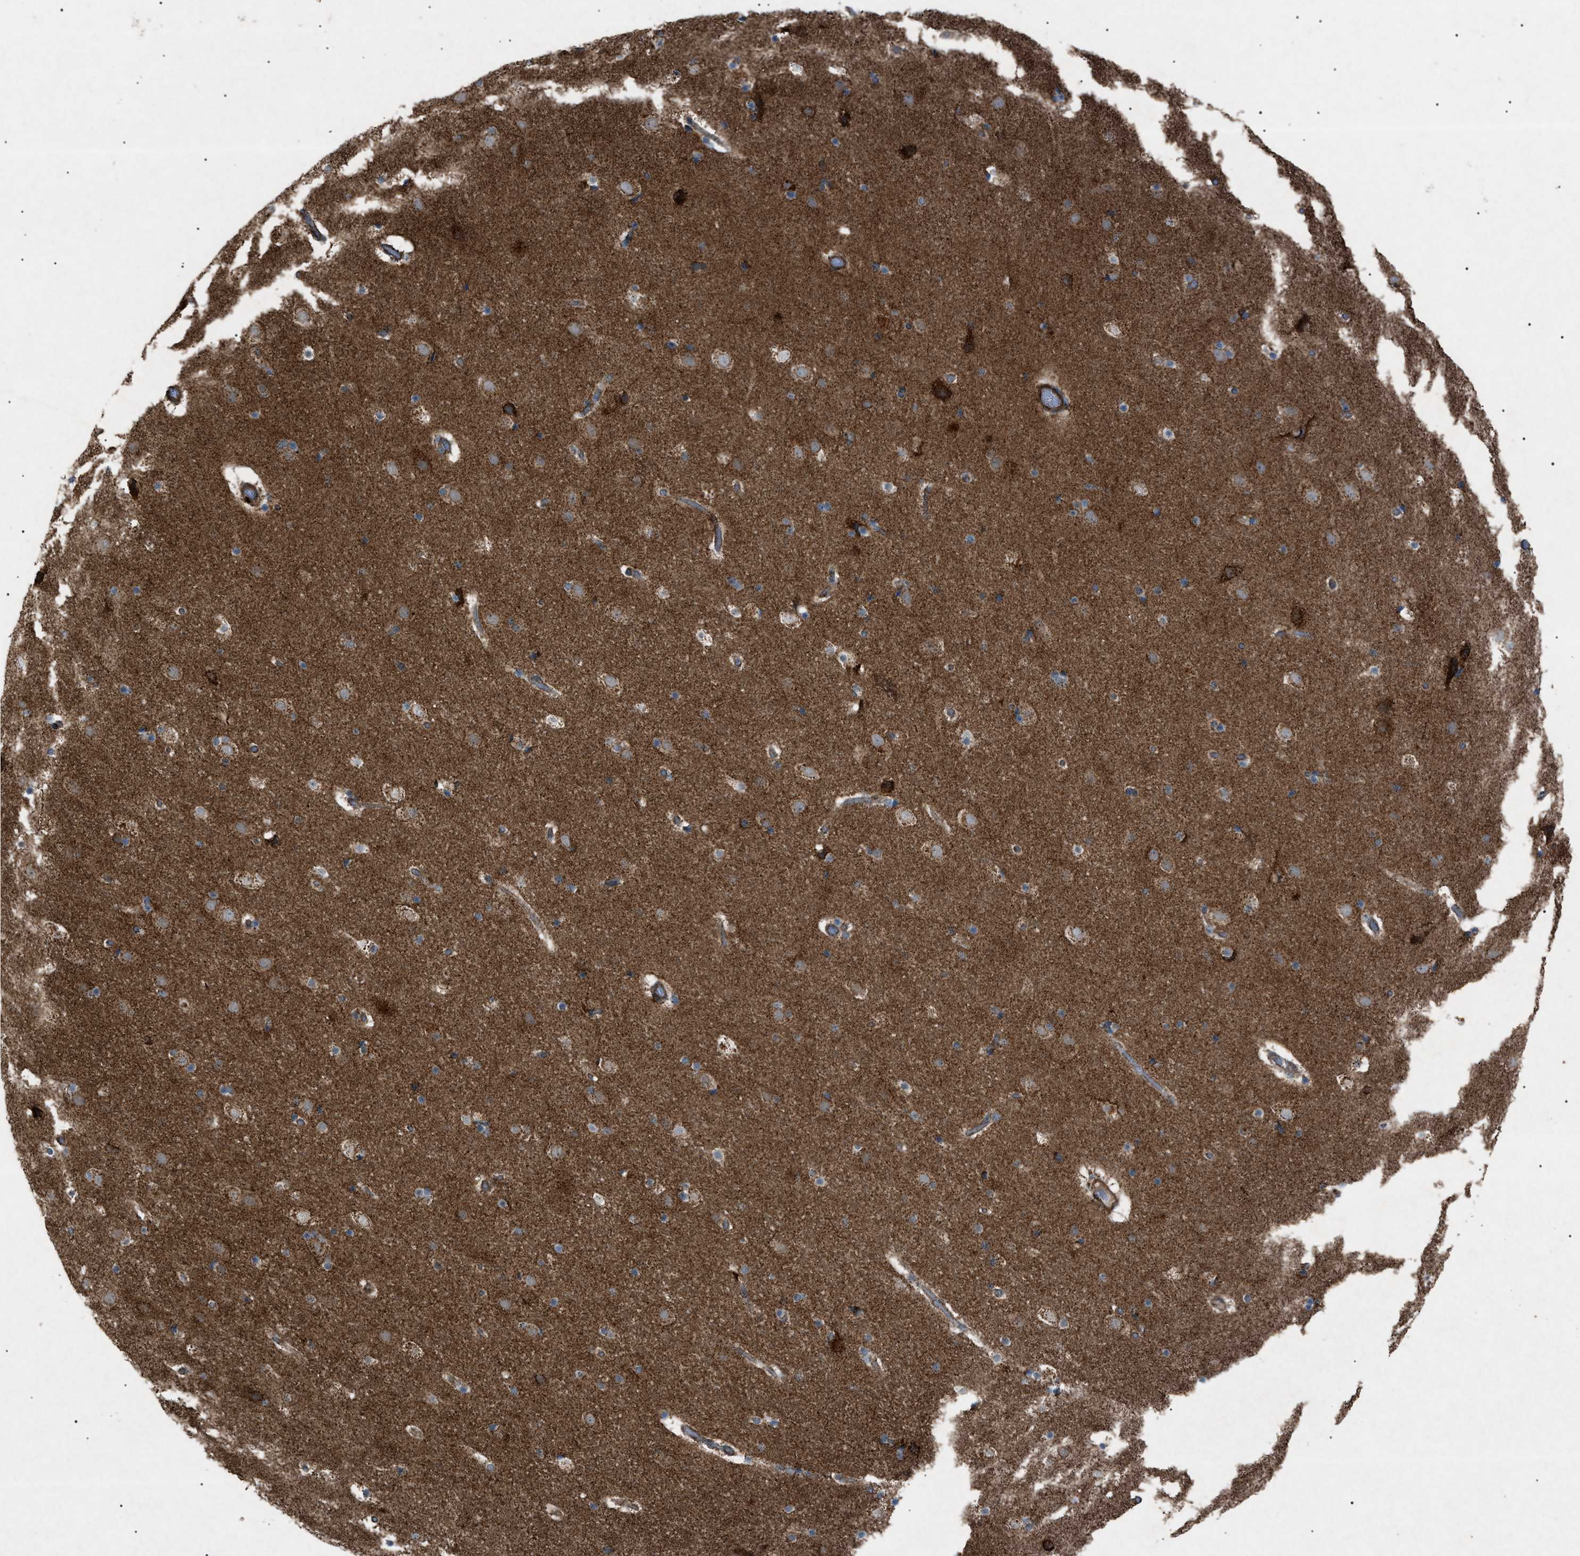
{"staining": {"intensity": "moderate", "quantity": ">75%", "location": "cytoplasmic/membranous"}, "tissue": "cerebral cortex", "cell_type": "Endothelial cells", "image_type": "normal", "snomed": [{"axis": "morphology", "description": "Normal tissue, NOS"}, {"axis": "topography", "description": "Cerebral cortex"}], "caption": "Protein staining of benign cerebral cortex shows moderate cytoplasmic/membranous positivity in approximately >75% of endothelial cells.", "gene": "C1GALT1C1", "patient": {"sex": "male", "age": 57}}